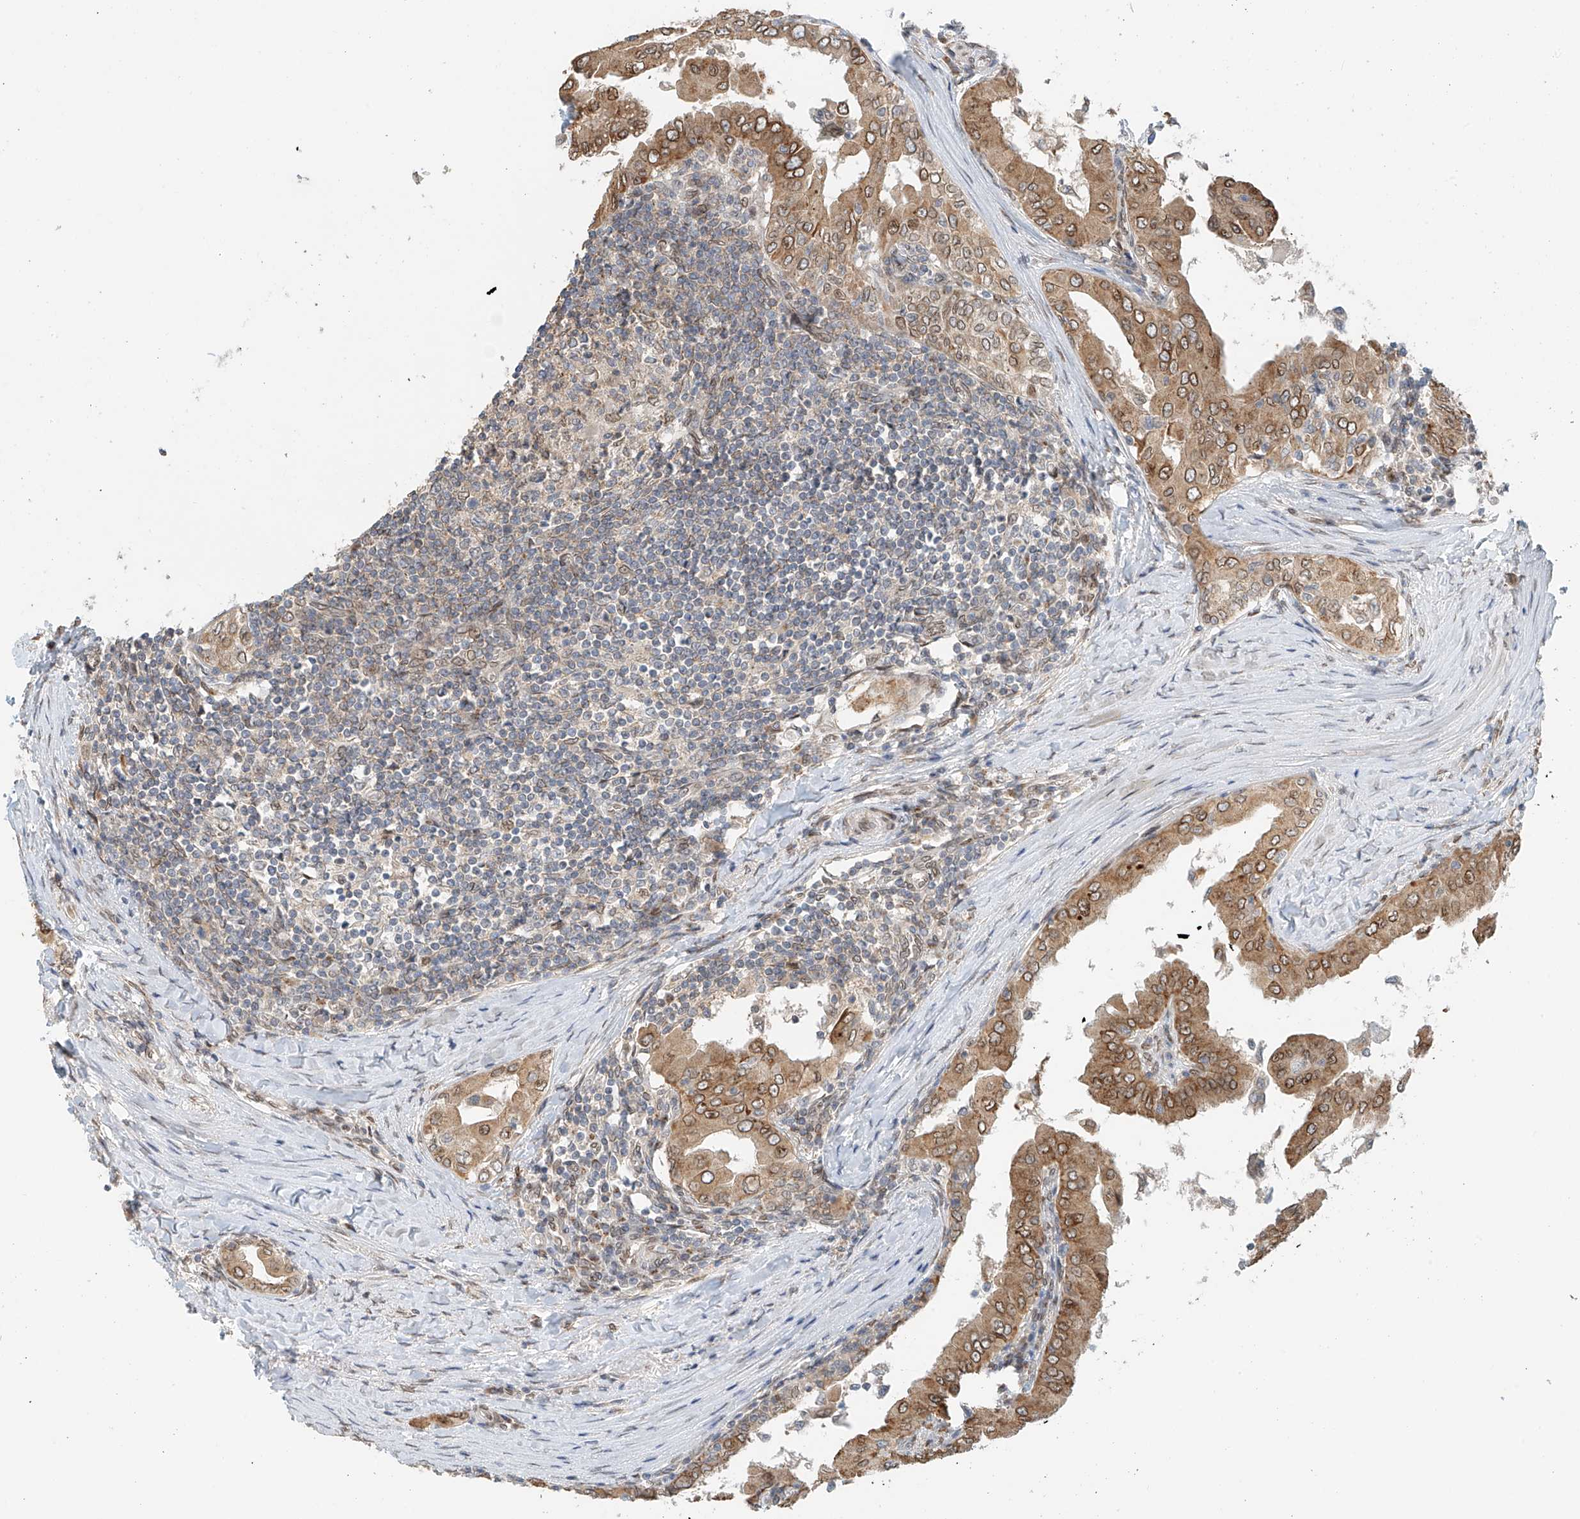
{"staining": {"intensity": "moderate", "quantity": ">75%", "location": "cytoplasmic/membranous,nuclear"}, "tissue": "thyroid cancer", "cell_type": "Tumor cells", "image_type": "cancer", "snomed": [{"axis": "morphology", "description": "Papillary adenocarcinoma, NOS"}, {"axis": "topography", "description": "Thyroid gland"}], "caption": "Human papillary adenocarcinoma (thyroid) stained for a protein (brown) reveals moderate cytoplasmic/membranous and nuclear positive positivity in about >75% of tumor cells.", "gene": "STARD9", "patient": {"sex": "male", "age": 33}}